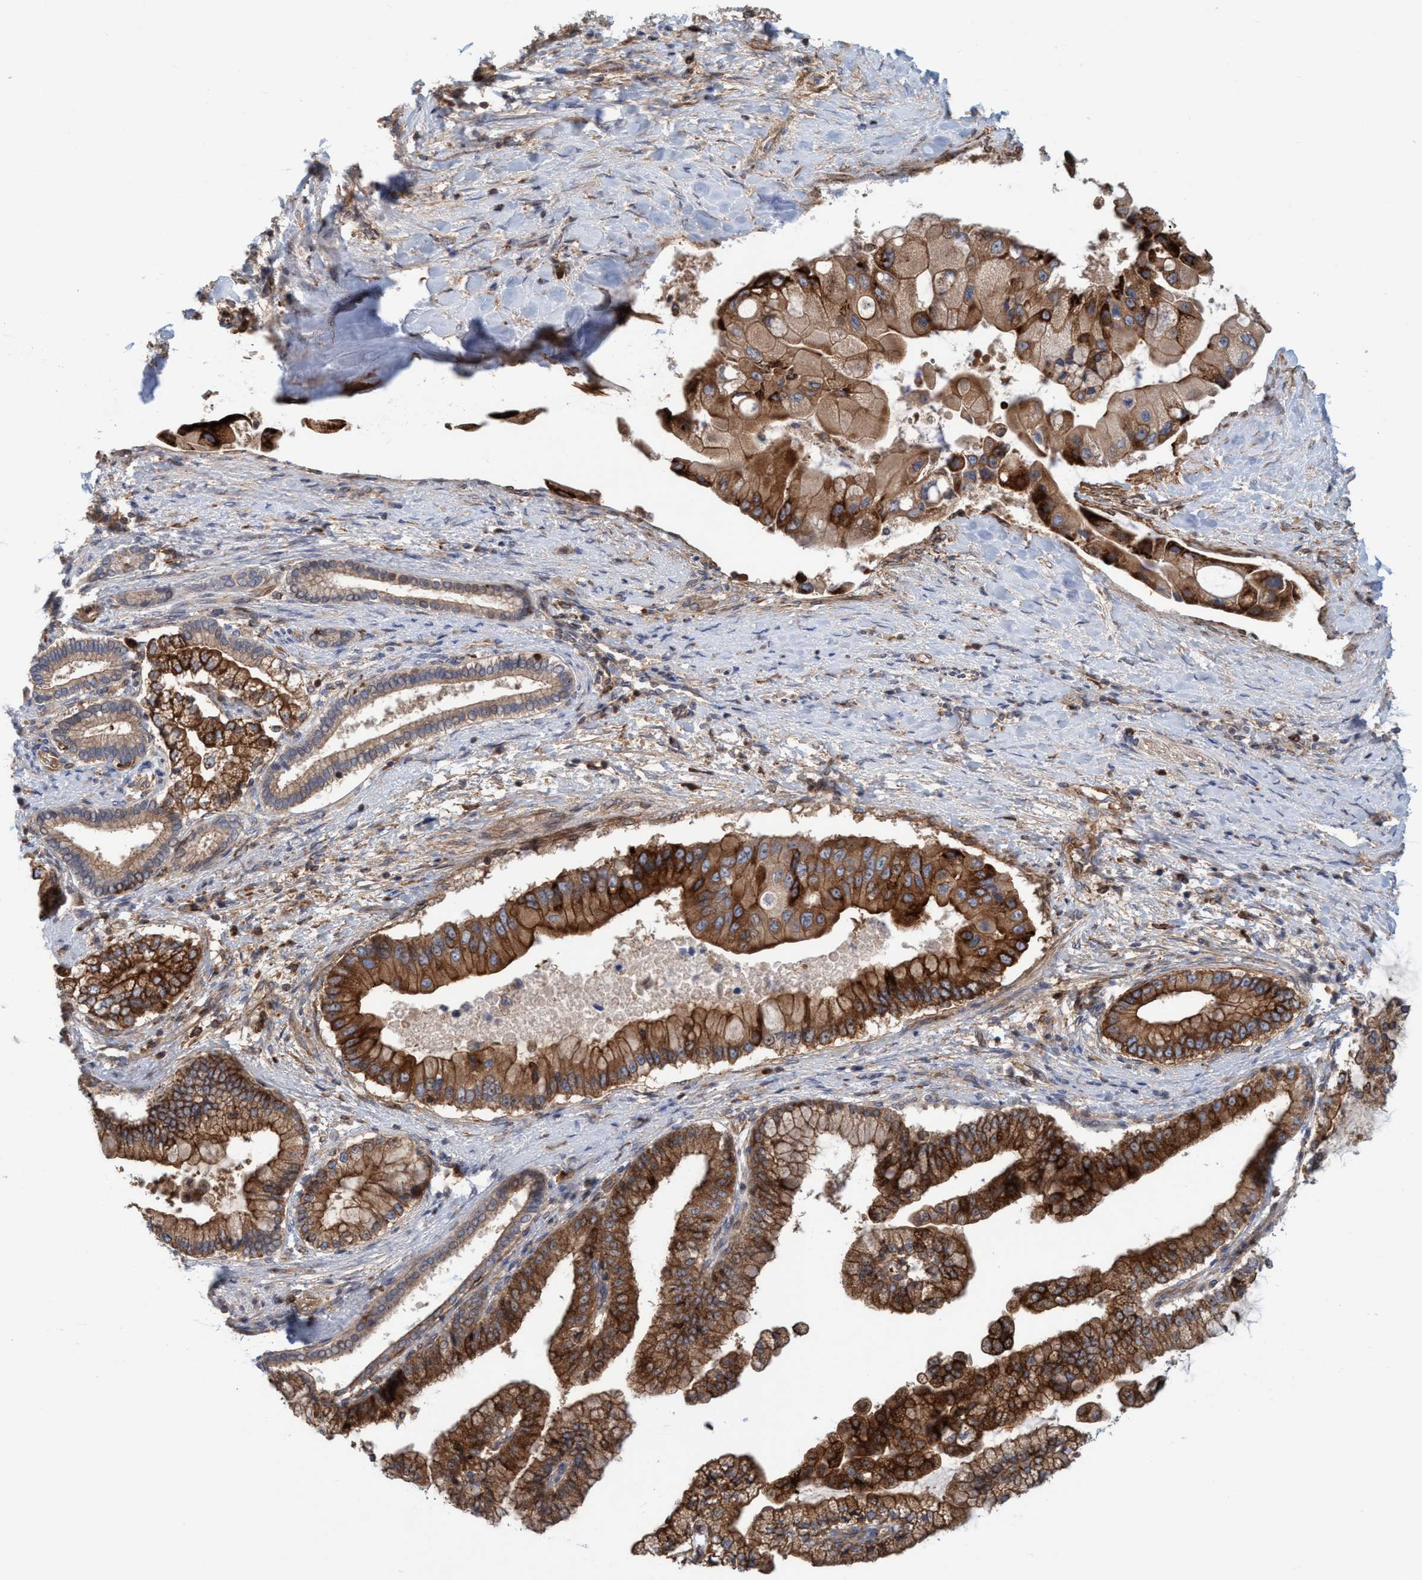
{"staining": {"intensity": "strong", "quantity": ">75%", "location": "cytoplasmic/membranous"}, "tissue": "liver cancer", "cell_type": "Tumor cells", "image_type": "cancer", "snomed": [{"axis": "morphology", "description": "Cholangiocarcinoma"}, {"axis": "topography", "description": "Liver"}], "caption": "This image reveals immunohistochemistry staining of human liver cholangiocarcinoma, with high strong cytoplasmic/membranous staining in about >75% of tumor cells.", "gene": "SPECC1", "patient": {"sex": "male", "age": 50}}